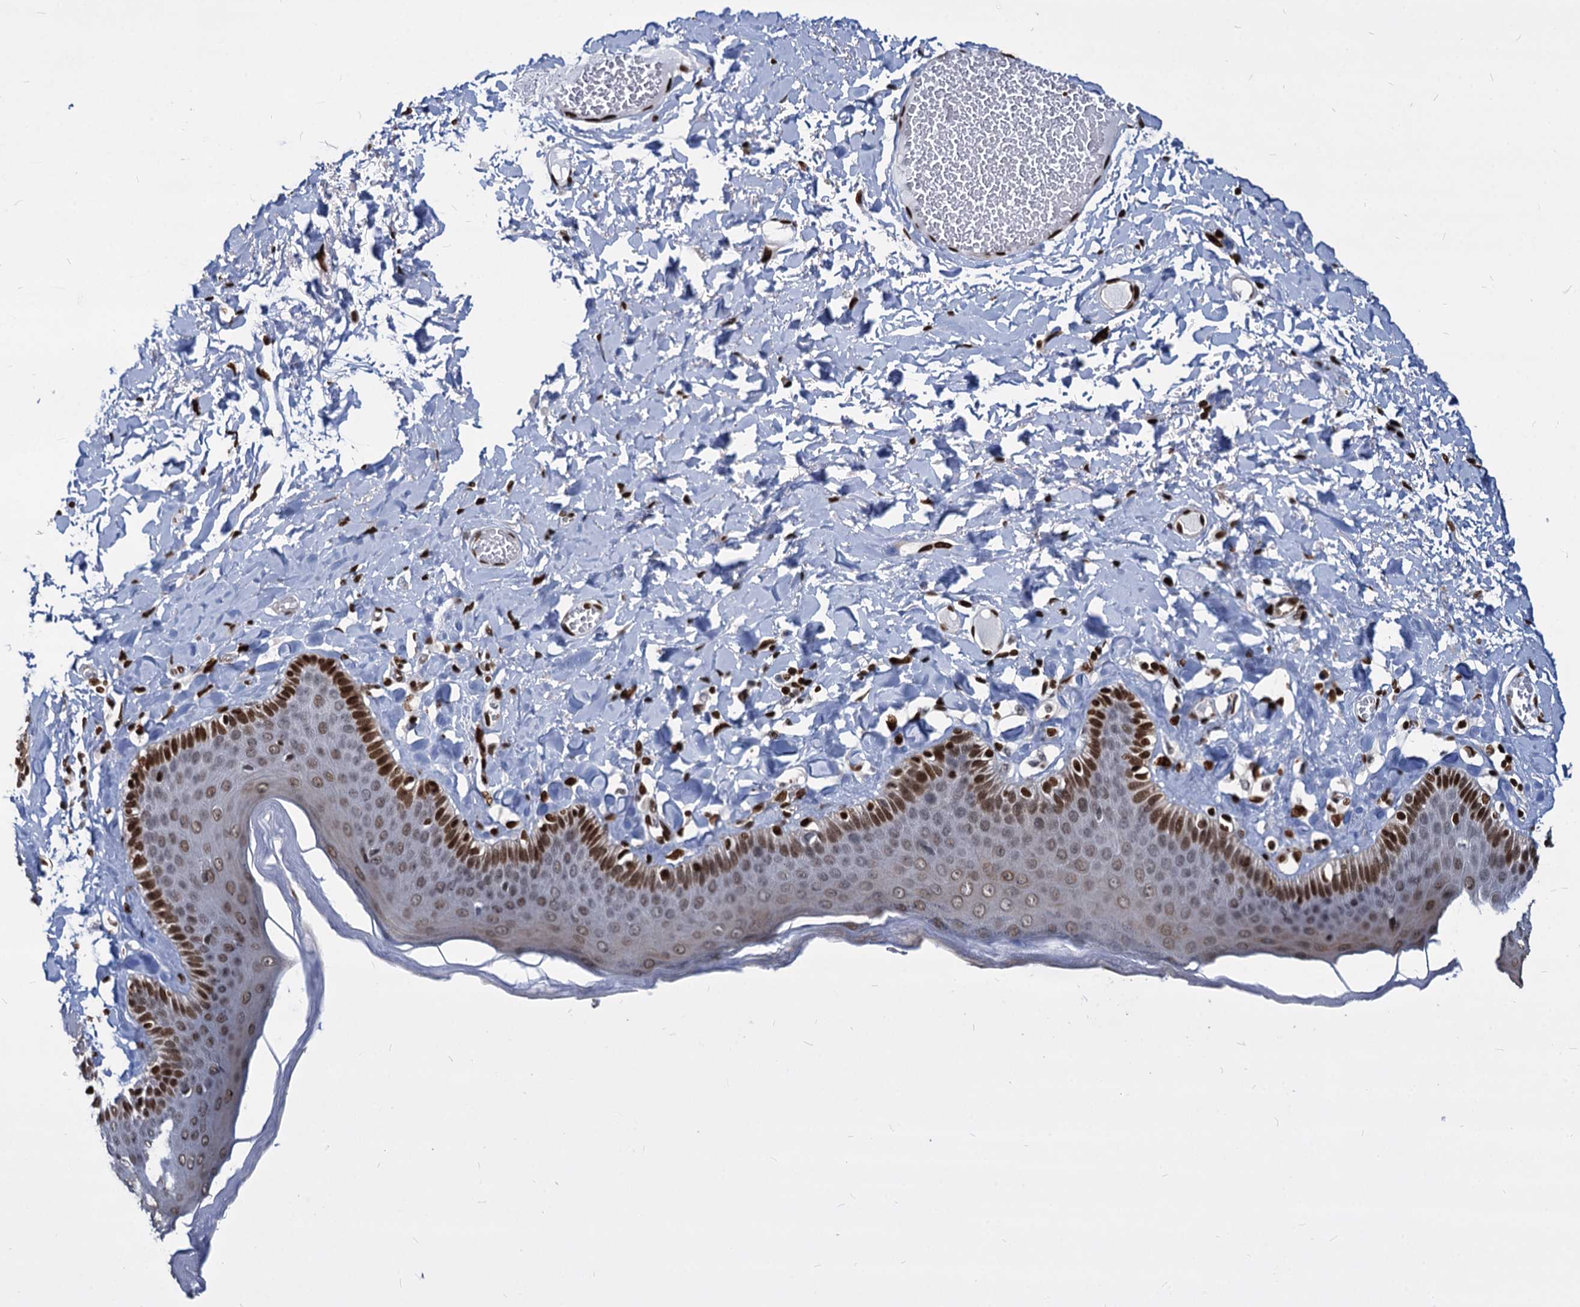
{"staining": {"intensity": "strong", "quantity": "25%-75%", "location": "nuclear"}, "tissue": "skin", "cell_type": "Epidermal cells", "image_type": "normal", "snomed": [{"axis": "morphology", "description": "Normal tissue, NOS"}, {"axis": "topography", "description": "Anal"}], "caption": "Immunohistochemistry (IHC) (DAB (3,3'-diaminobenzidine)) staining of benign human skin demonstrates strong nuclear protein staining in approximately 25%-75% of epidermal cells.", "gene": "MECP2", "patient": {"sex": "male", "age": 69}}